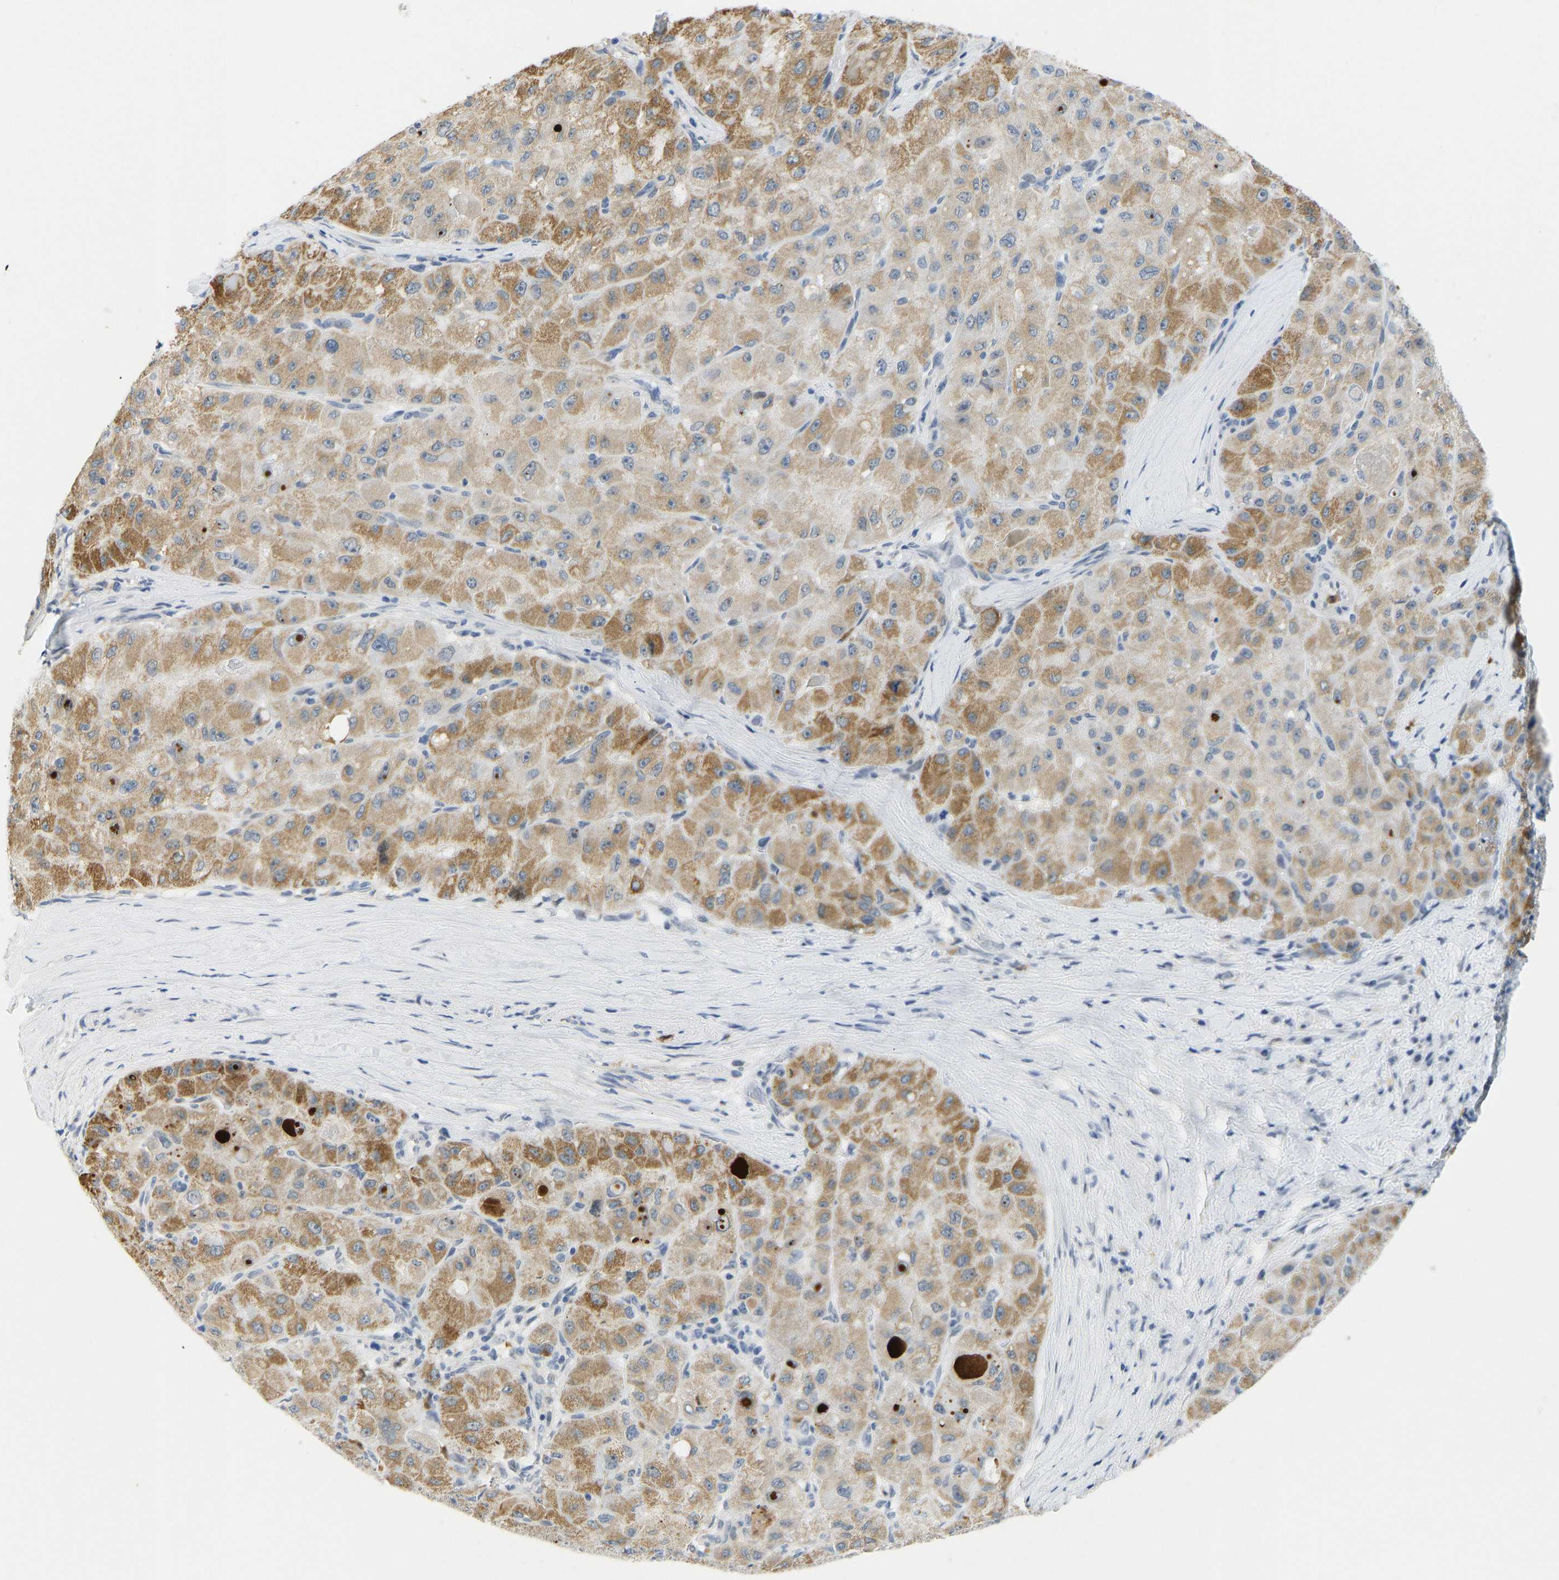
{"staining": {"intensity": "moderate", "quantity": ">75%", "location": "cytoplasmic/membranous"}, "tissue": "liver cancer", "cell_type": "Tumor cells", "image_type": "cancer", "snomed": [{"axis": "morphology", "description": "Carcinoma, Hepatocellular, NOS"}, {"axis": "topography", "description": "Liver"}], "caption": "Human liver hepatocellular carcinoma stained for a protein (brown) shows moderate cytoplasmic/membranous positive staining in about >75% of tumor cells.", "gene": "TXNDC2", "patient": {"sex": "male", "age": 80}}